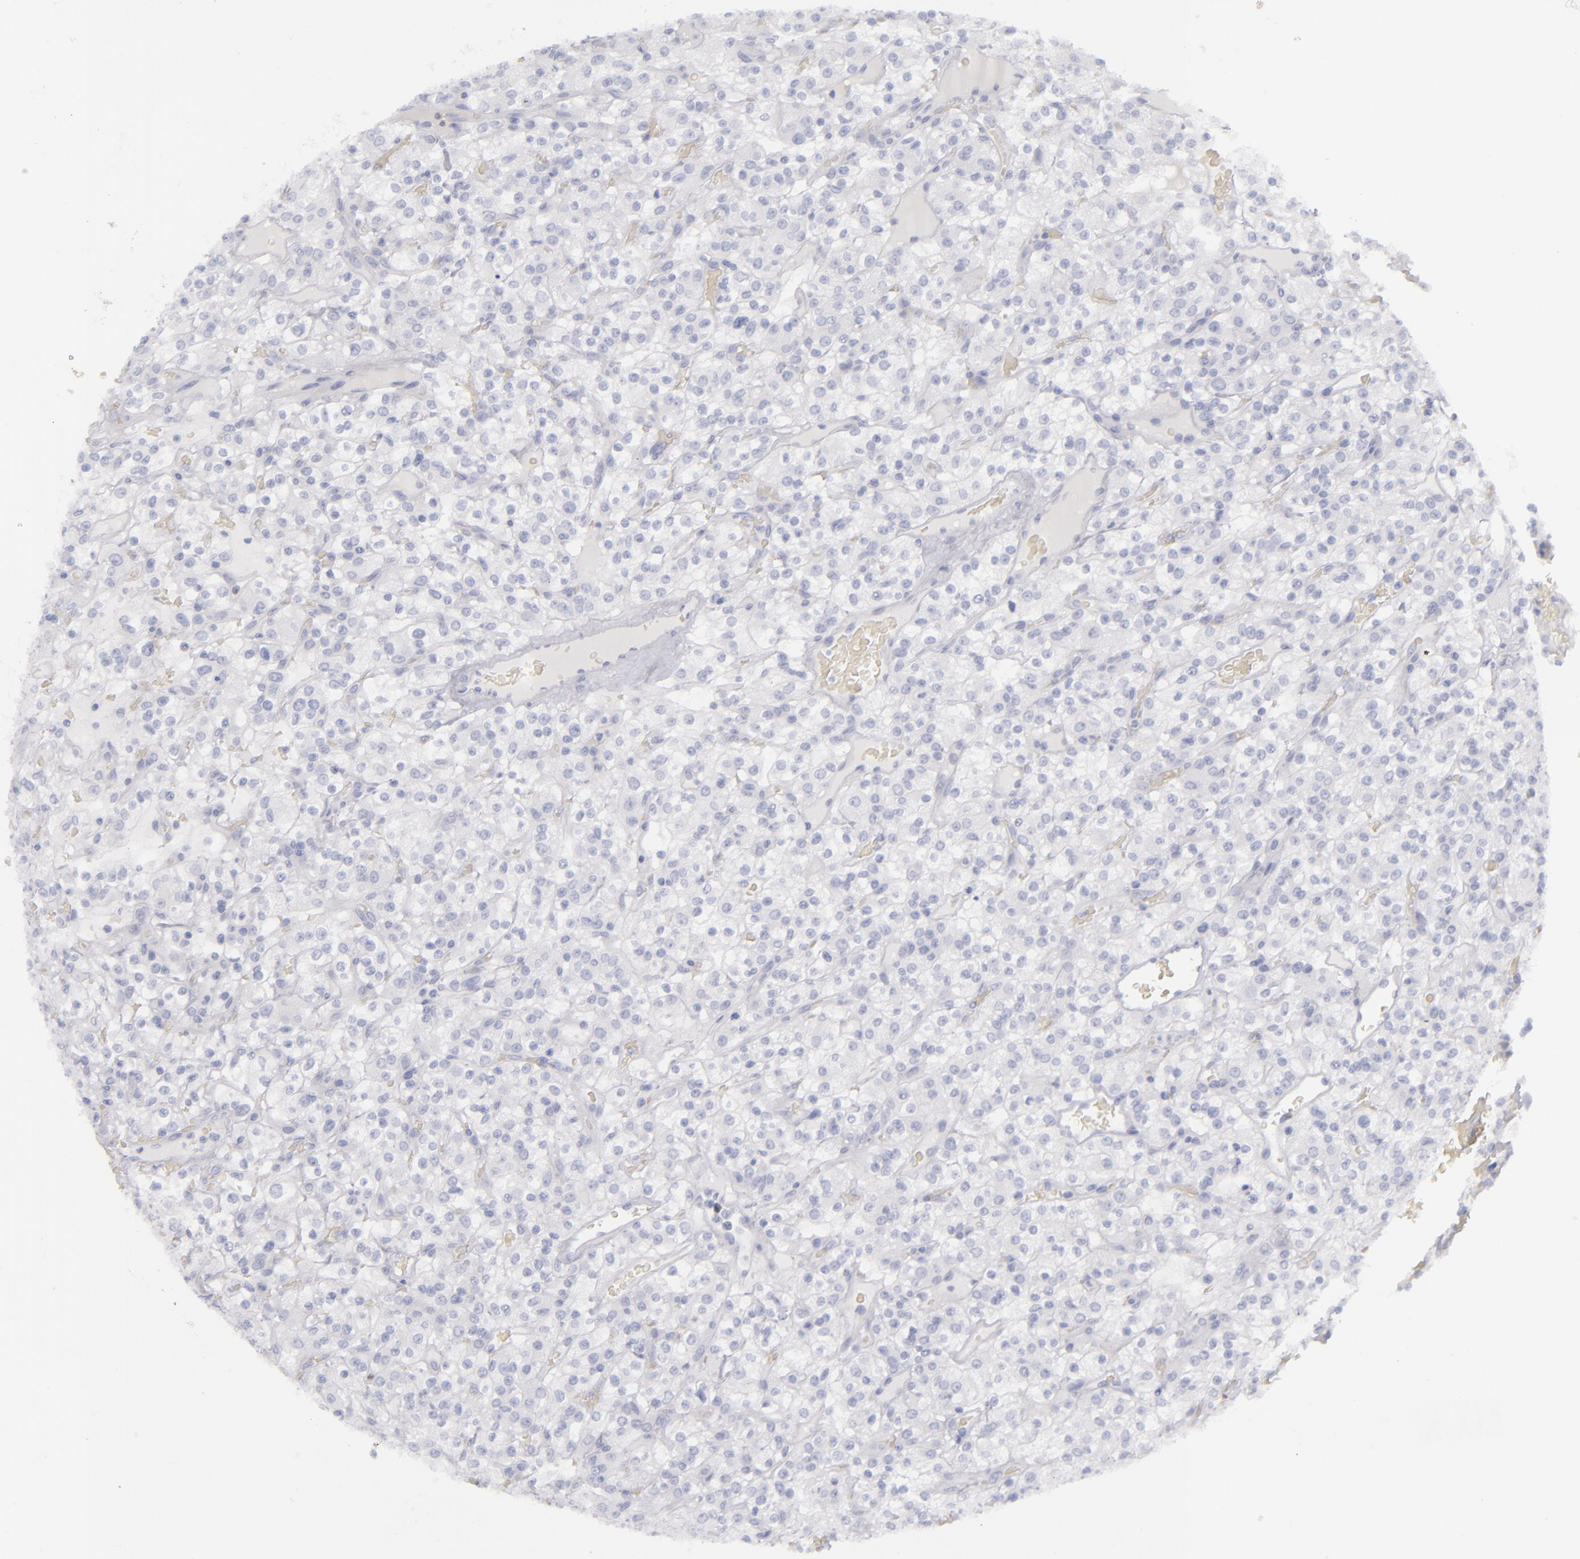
{"staining": {"intensity": "negative", "quantity": "none", "location": "none"}, "tissue": "renal cancer", "cell_type": "Tumor cells", "image_type": "cancer", "snomed": [{"axis": "morphology", "description": "Normal tissue, NOS"}, {"axis": "morphology", "description": "Adenocarcinoma, NOS"}, {"axis": "topography", "description": "Kidney"}], "caption": "A histopathology image of human renal cancer (adenocarcinoma) is negative for staining in tumor cells.", "gene": "CD22", "patient": {"sex": "female", "age": 72}}